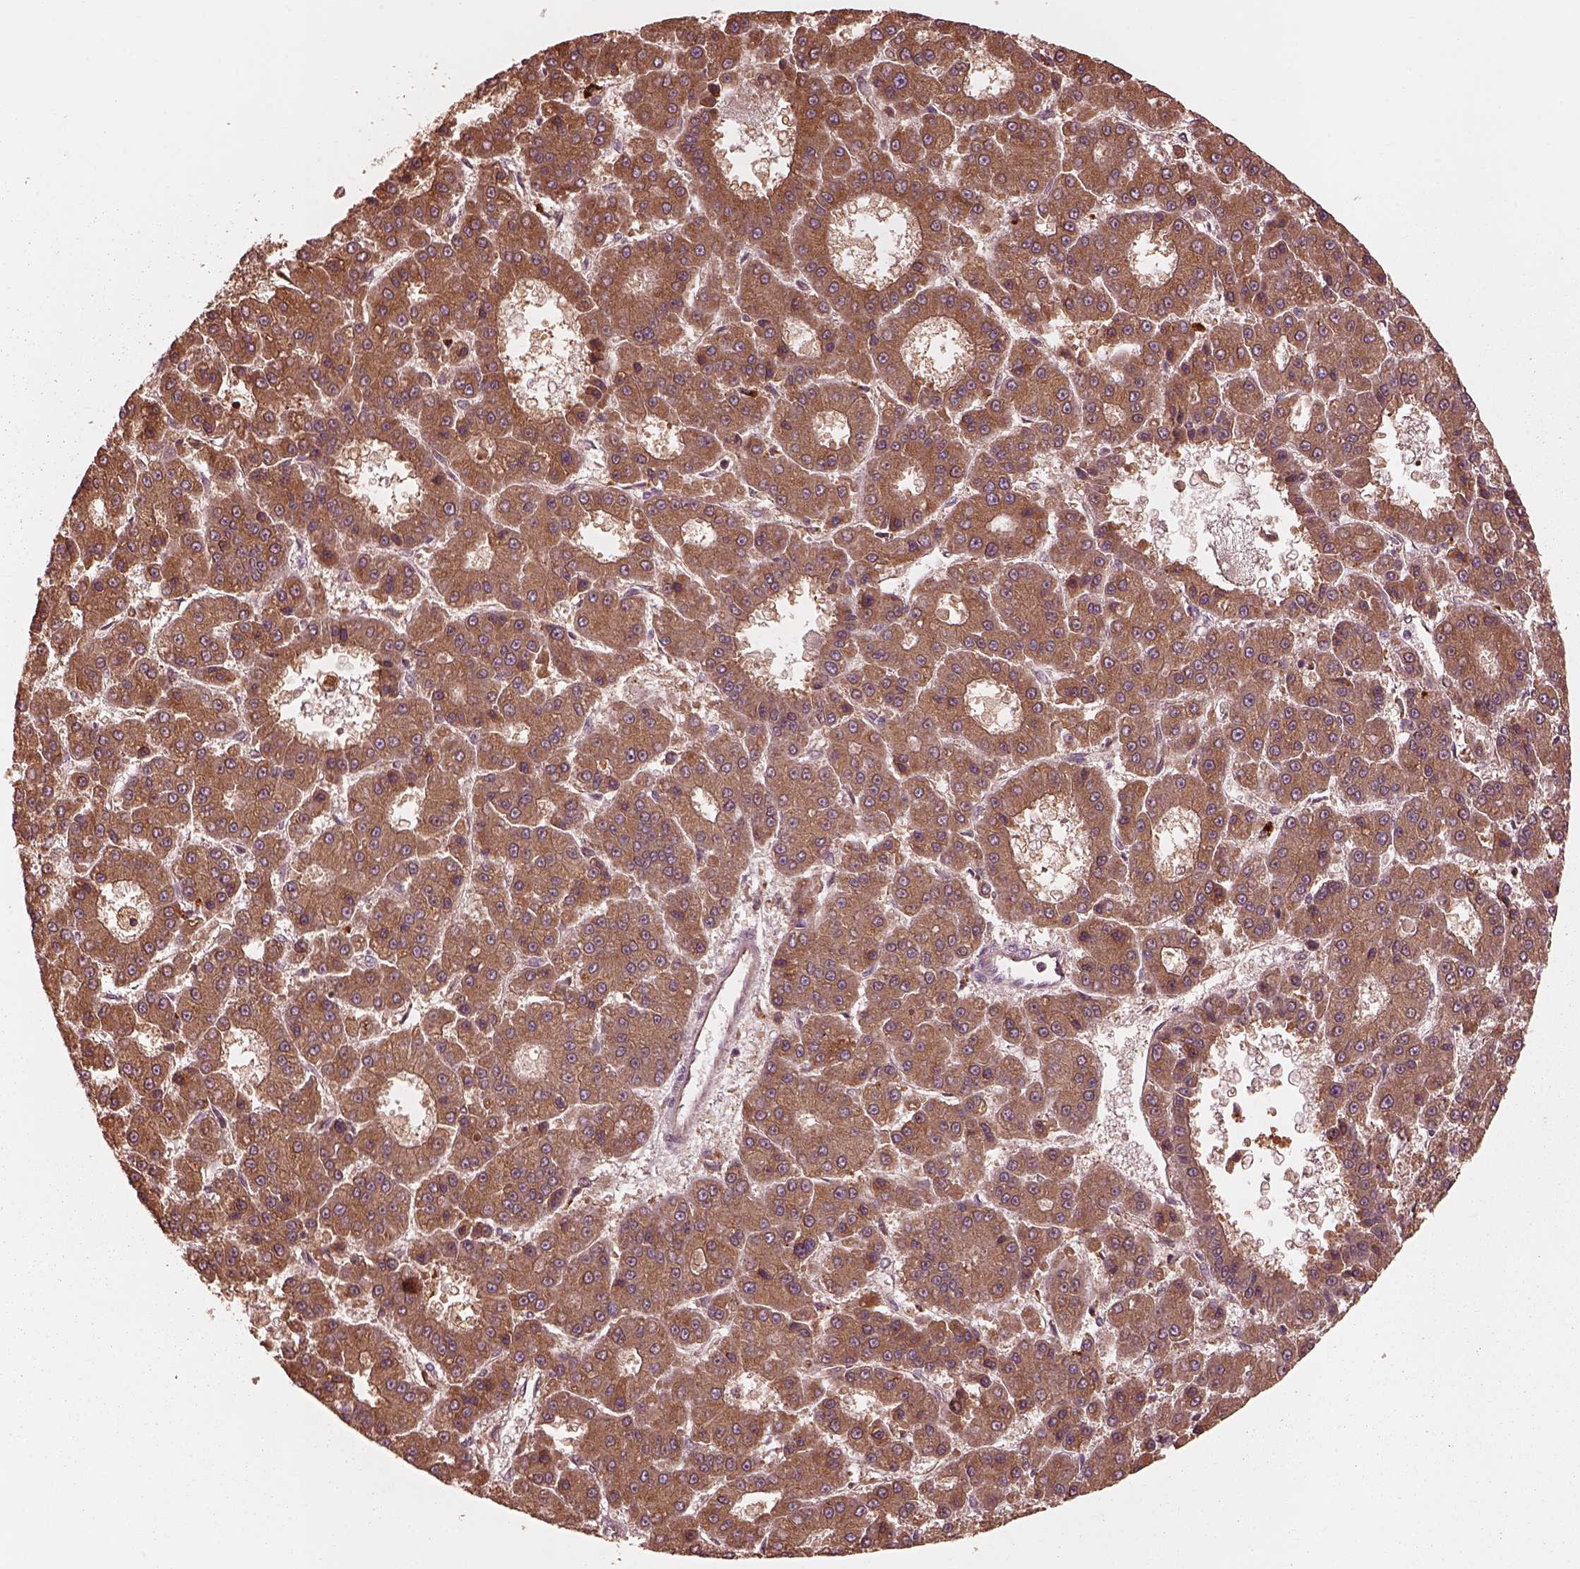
{"staining": {"intensity": "moderate", "quantity": ">75%", "location": "cytoplasmic/membranous"}, "tissue": "liver cancer", "cell_type": "Tumor cells", "image_type": "cancer", "snomed": [{"axis": "morphology", "description": "Carcinoma, Hepatocellular, NOS"}, {"axis": "topography", "description": "Liver"}], "caption": "Liver hepatocellular carcinoma stained for a protein shows moderate cytoplasmic/membranous positivity in tumor cells.", "gene": "PIK3R2", "patient": {"sex": "male", "age": 70}}